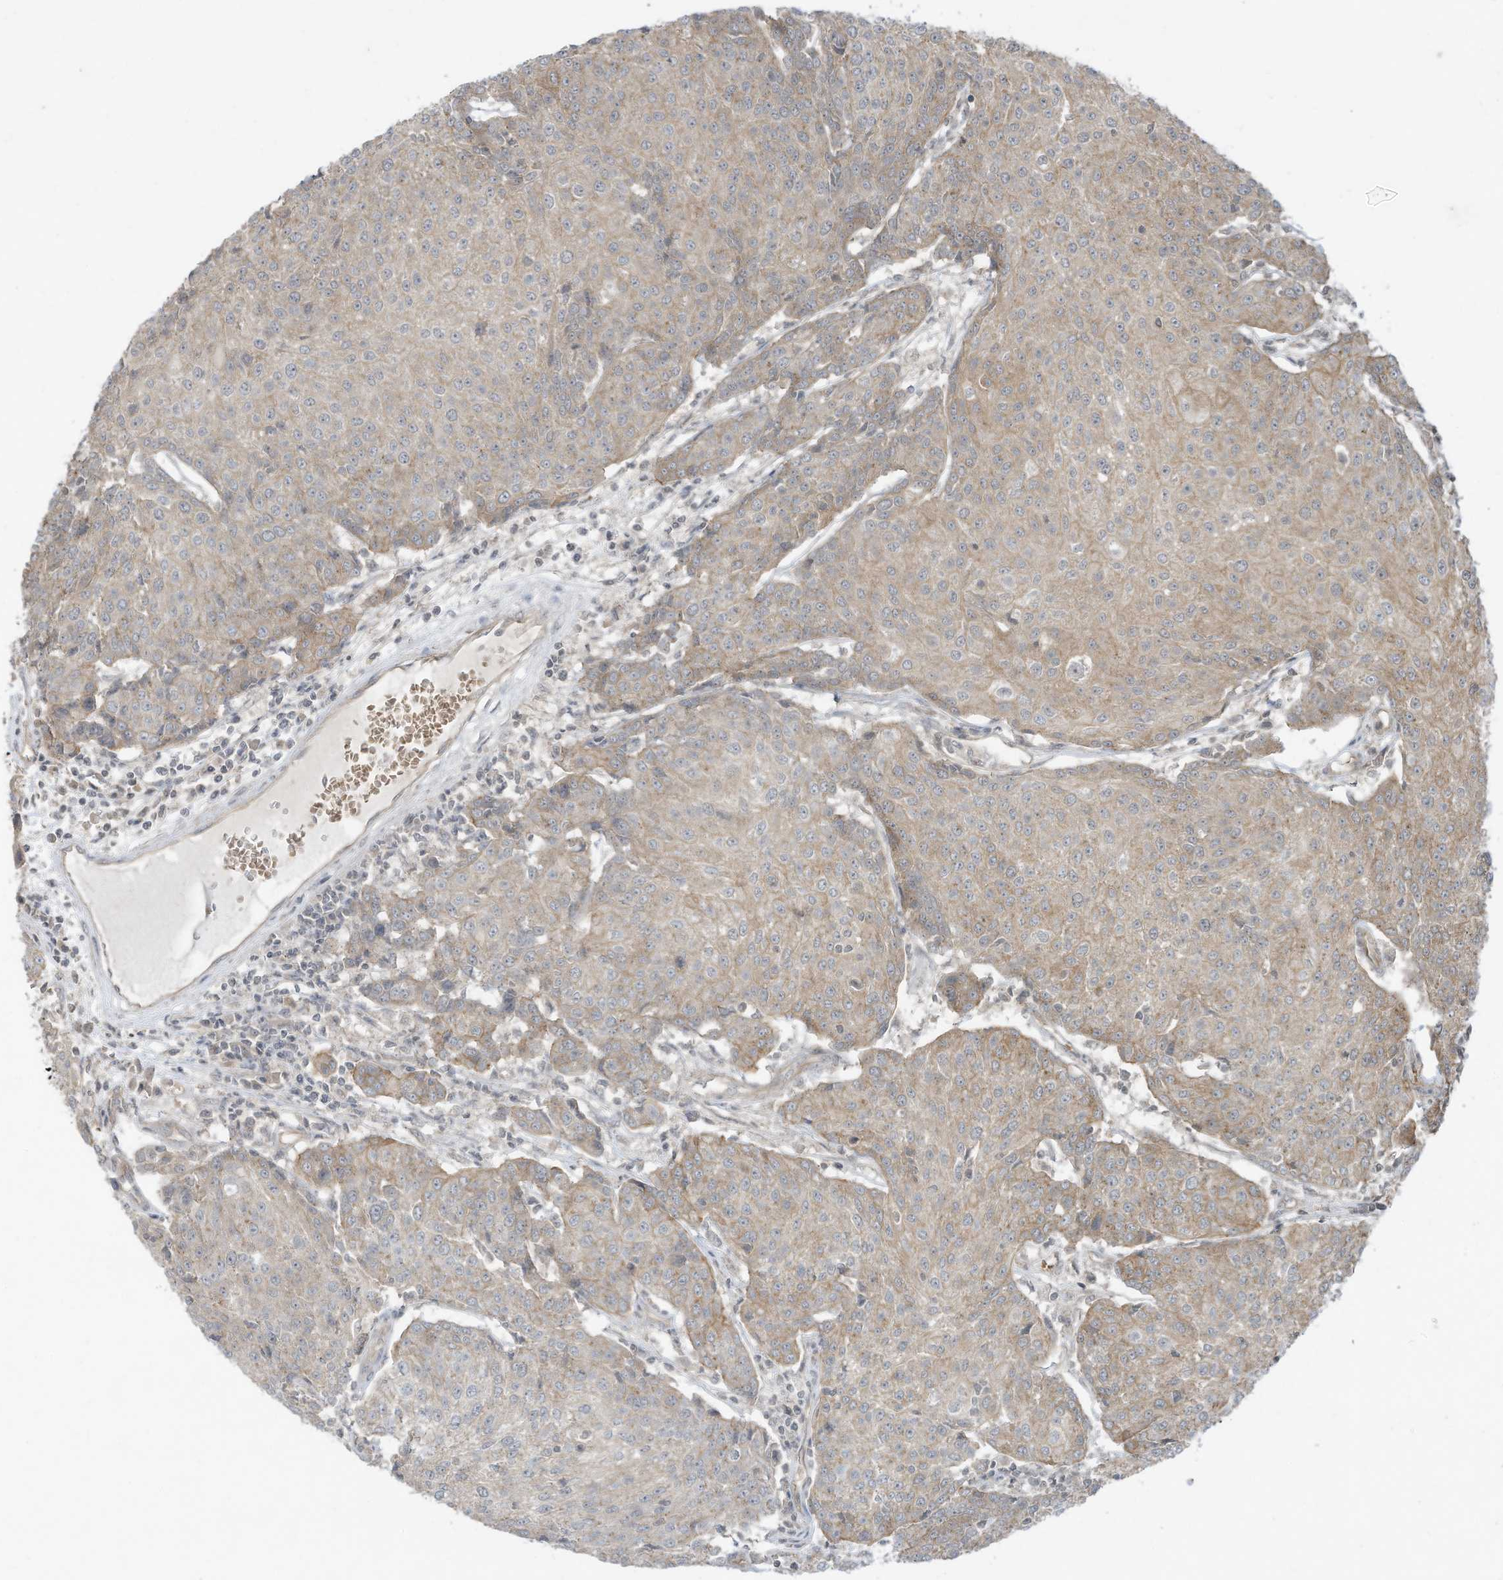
{"staining": {"intensity": "weak", "quantity": "<25%", "location": "cytoplasmic/membranous"}, "tissue": "urothelial cancer", "cell_type": "Tumor cells", "image_type": "cancer", "snomed": [{"axis": "morphology", "description": "Urothelial carcinoma, High grade"}, {"axis": "topography", "description": "Urinary bladder"}], "caption": "DAB (3,3'-diaminobenzidine) immunohistochemical staining of human high-grade urothelial carcinoma exhibits no significant expression in tumor cells.", "gene": "MATN2", "patient": {"sex": "female", "age": 85}}